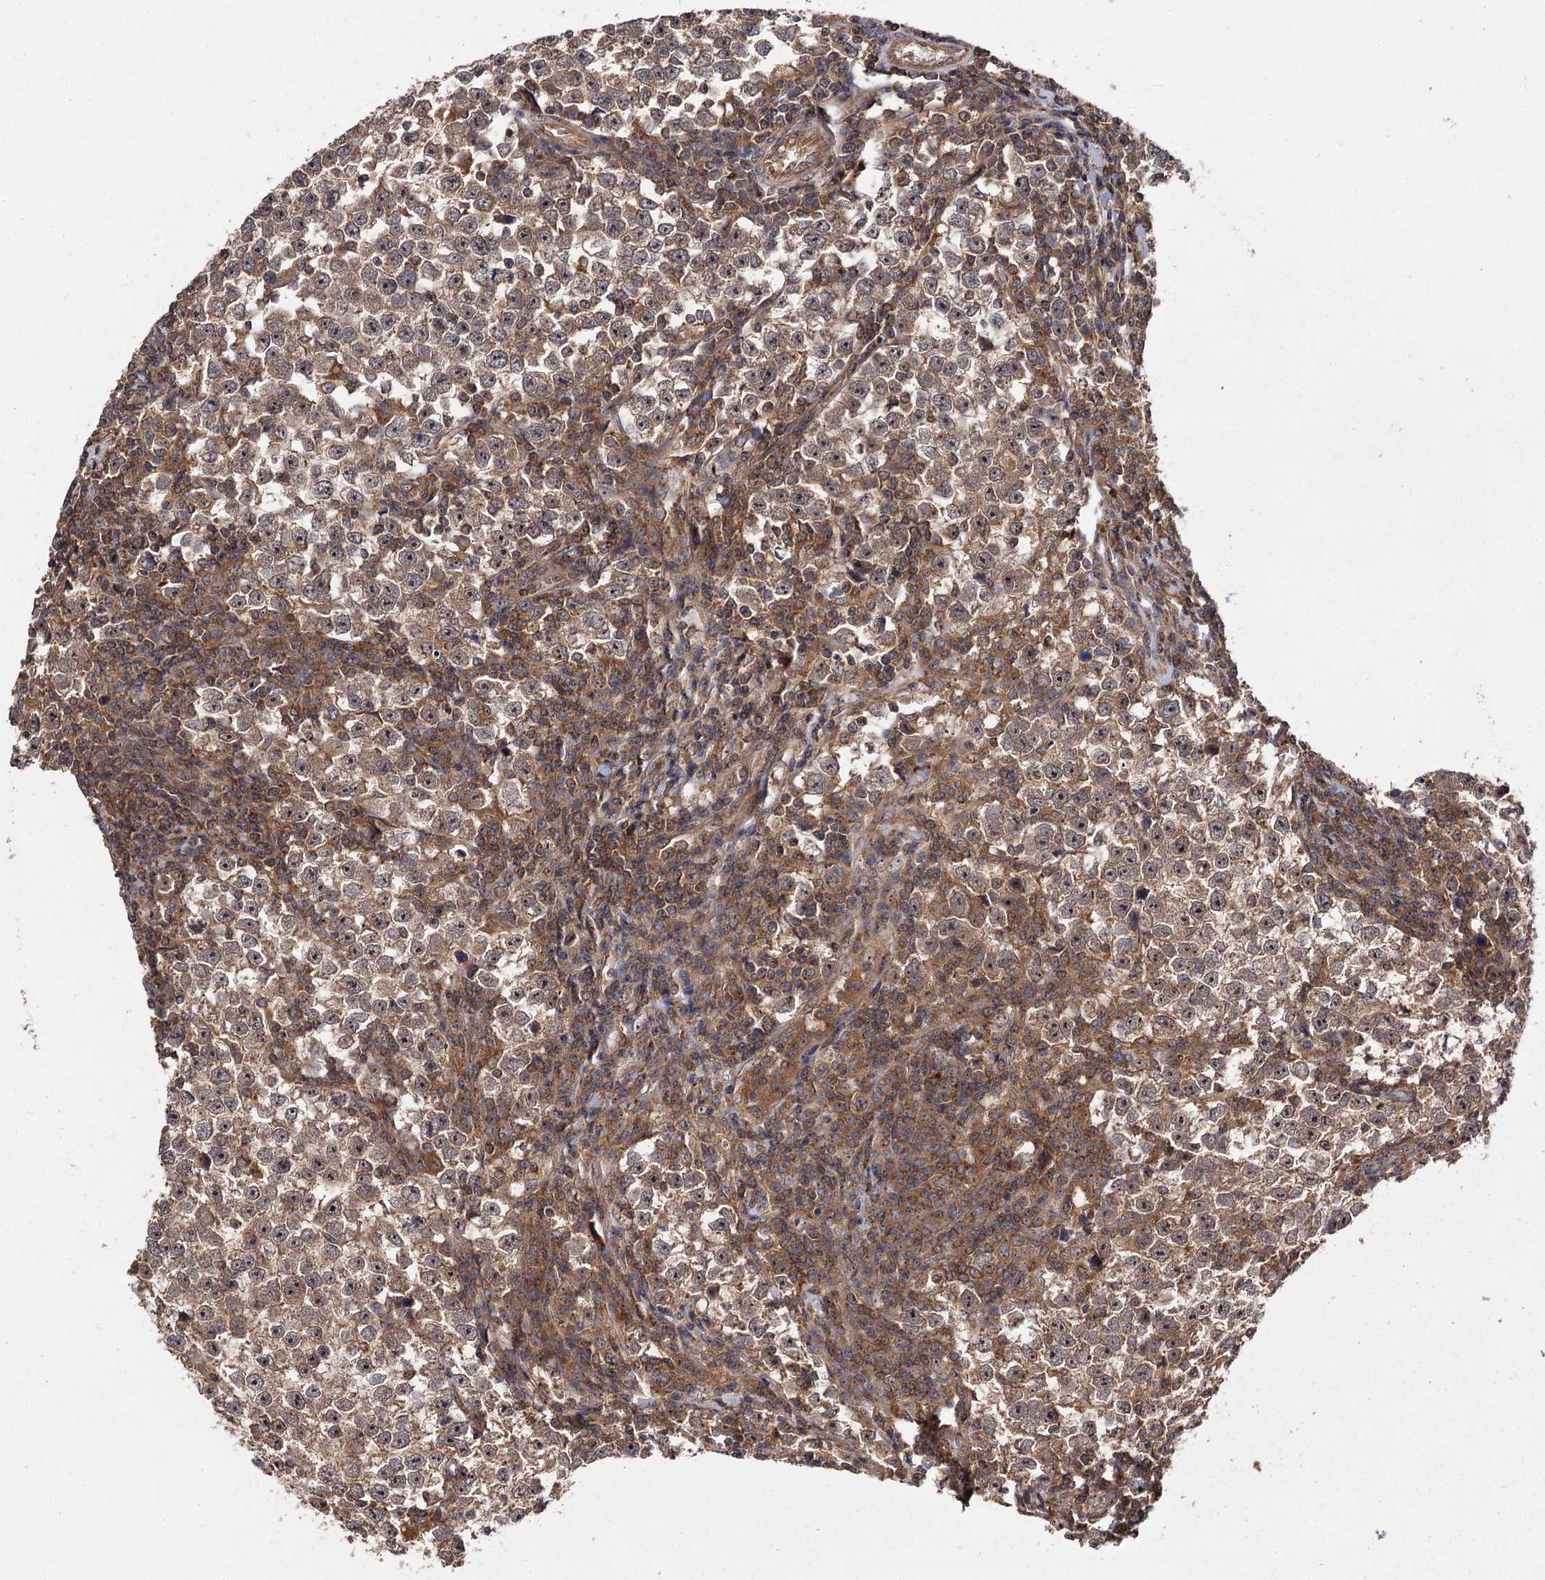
{"staining": {"intensity": "moderate", "quantity": ">75%", "location": "cytoplasmic/membranous"}, "tissue": "testis cancer", "cell_type": "Tumor cells", "image_type": "cancer", "snomed": [{"axis": "morphology", "description": "Normal tissue, NOS"}, {"axis": "morphology", "description": "Seminoma, NOS"}, {"axis": "topography", "description": "Testis"}], "caption": "A brown stain highlights moderate cytoplasmic/membranous positivity of a protein in human seminoma (testis) tumor cells.", "gene": "KXD1", "patient": {"sex": "male", "age": 43}}